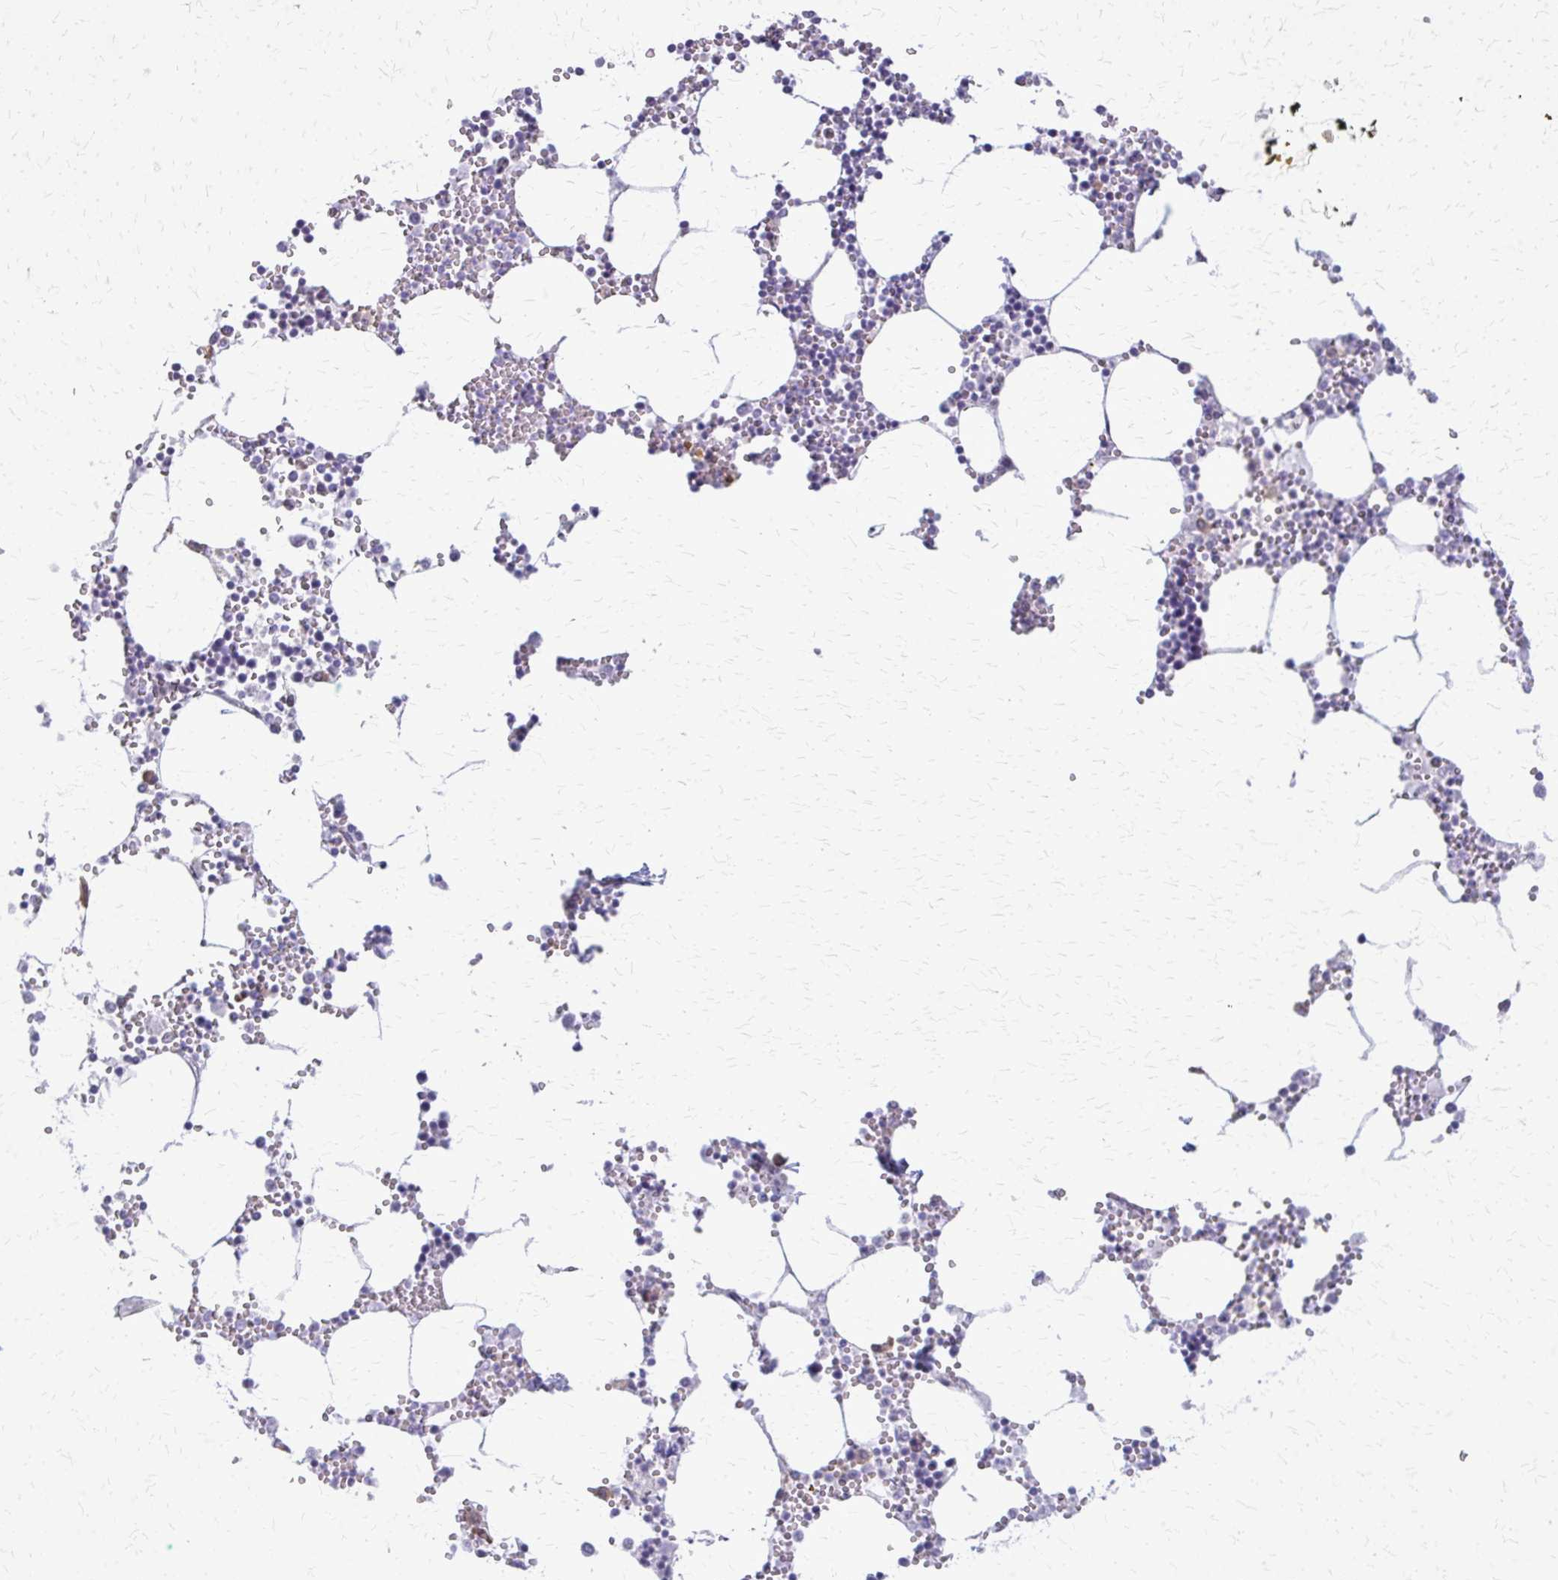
{"staining": {"intensity": "negative", "quantity": "none", "location": "none"}, "tissue": "bone marrow", "cell_type": "Hematopoietic cells", "image_type": "normal", "snomed": [{"axis": "morphology", "description": "Normal tissue, NOS"}, {"axis": "topography", "description": "Bone marrow"}], "caption": "Hematopoietic cells show no significant expression in benign bone marrow. Brightfield microscopy of IHC stained with DAB (3,3'-diaminobenzidine) (brown) and hematoxylin (blue), captured at high magnification.", "gene": "PLCB1", "patient": {"sex": "male", "age": 54}}